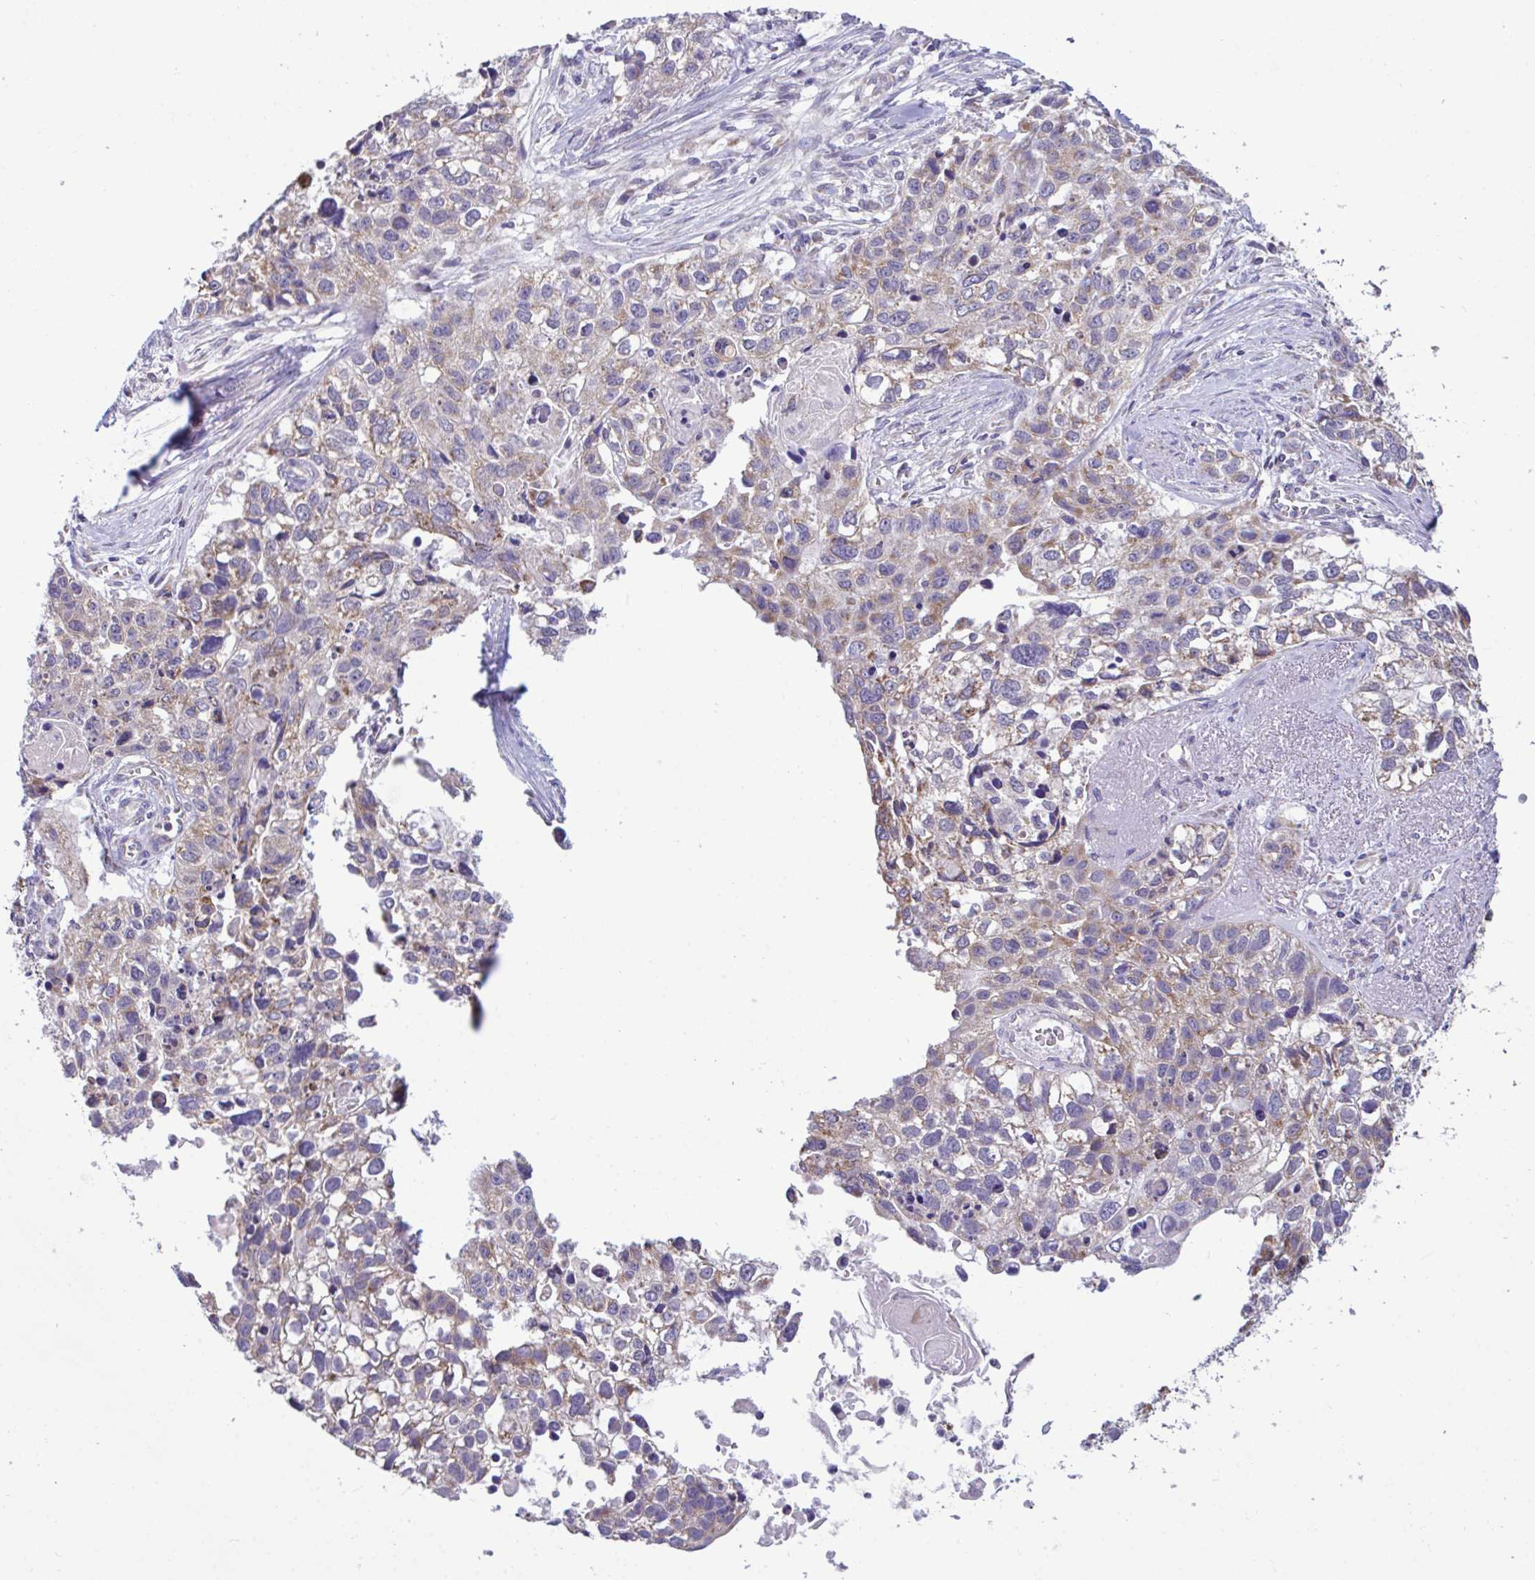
{"staining": {"intensity": "weak", "quantity": "<25%", "location": "cytoplasmic/membranous"}, "tissue": "lung cancer", "cell_type": "Tumor cells", "image_type": "cancer", "snomed": [{"axis": "morphology", "description": "Squamous cell carcinoma, NOS"}, {"axis": "topography", "description": "Lung"}], "caption": "A photomicrograph of squamous cell carcinoma (lung) stained for a protein demonstrates no brown staining in tumor cells. Brightfield microscopy of immunohistochemistry stained with DAB (brown) and hematoxylin (blue), captured at high magnification.", "gene": "SARS2", "patient": {"sex": "male", "age": 74}}